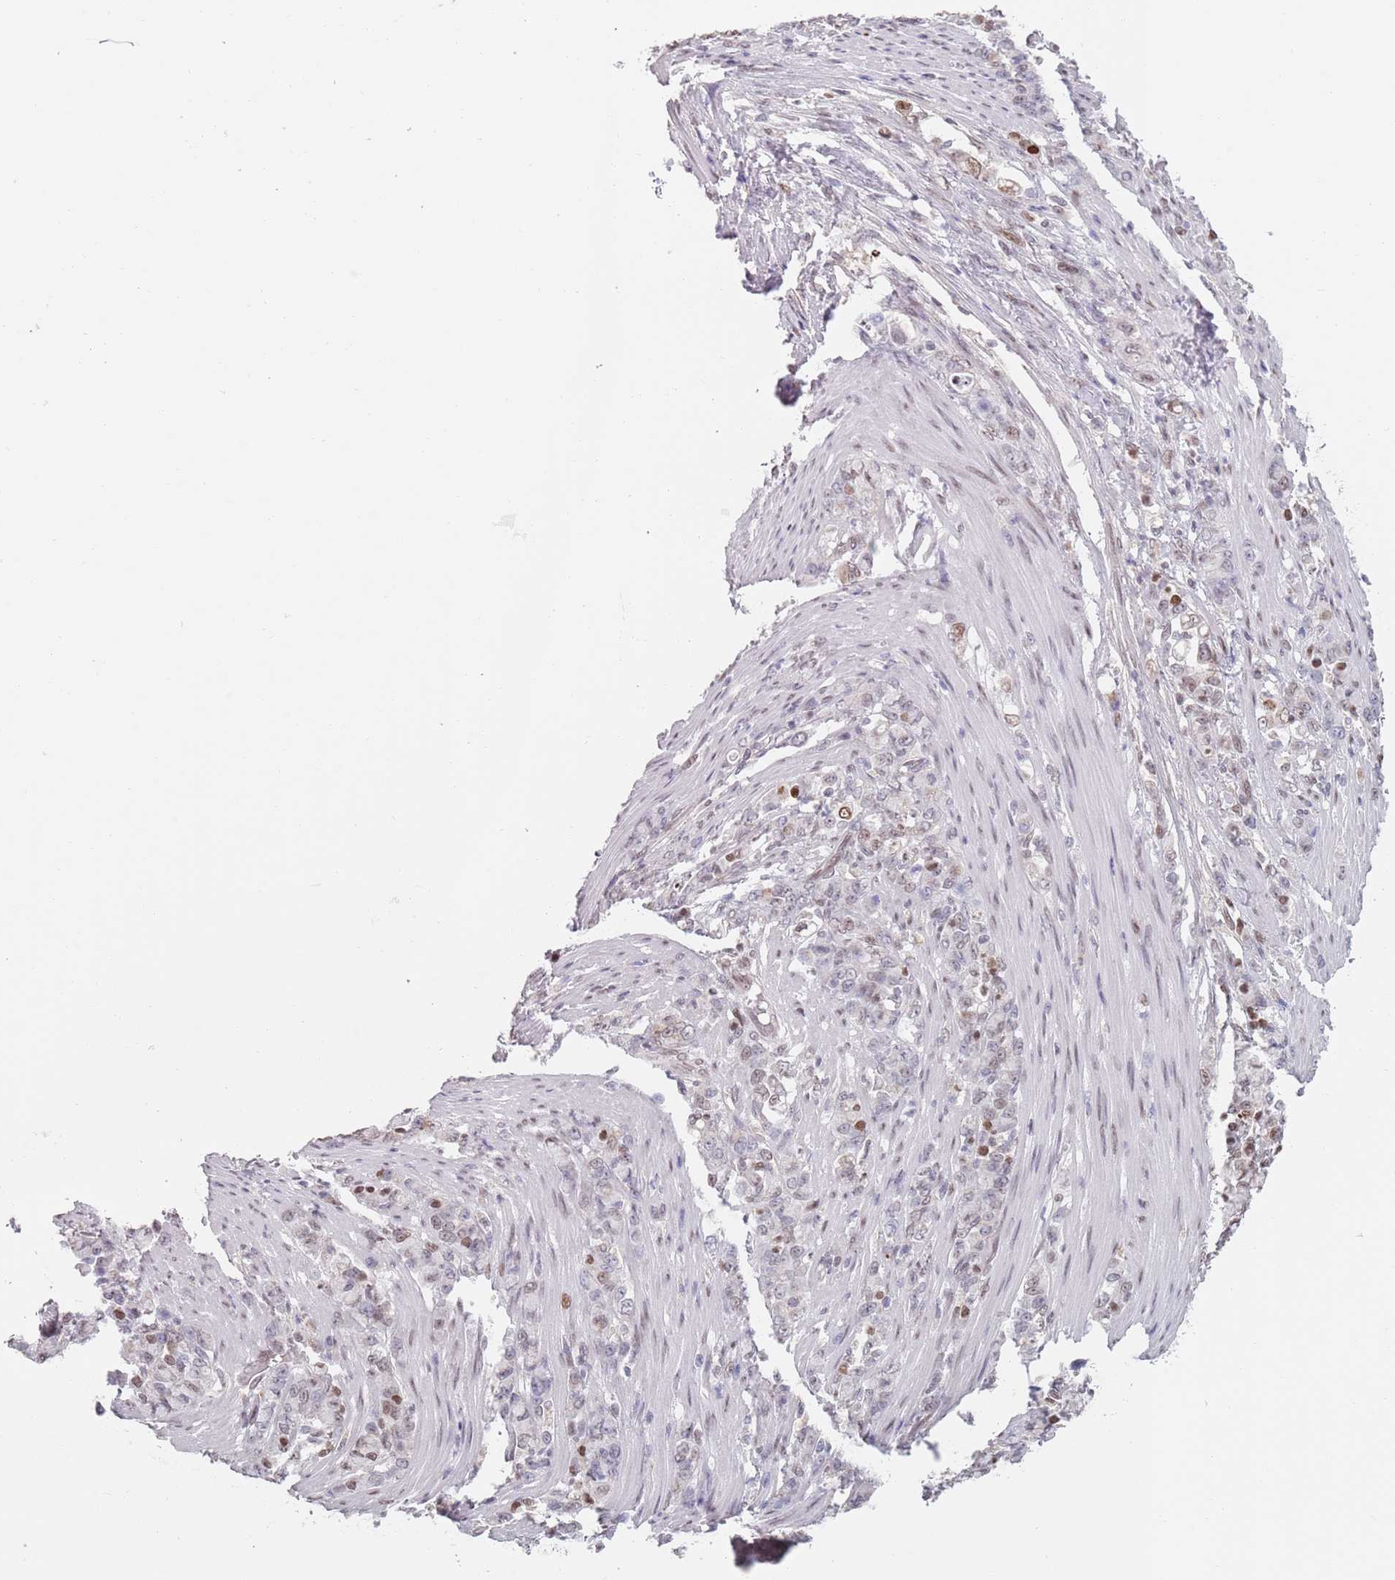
{"staining": {"intensity": "weak", "quantity": "<25%", "location": "nuclear"}, "tissue": "stomach cancer", "cell_type": "Tumor cells", "image_type": "cancer", "snomed": [{"axis": "morphology", "description": "Normal tissue, NOS"}, {"axis": "morphology", "description": "Adenocarcinoma, NOS"}, {"axis": "topography", "description": "Stomach"}], "caption": "This is a histopathology image of immunohistochemistry (IHC) staining of adenocarcinoma (stomach), which shows no staining in tumor cells.", "gene": "MFSD12", "patient": {"sex": "female", "age": 79}}